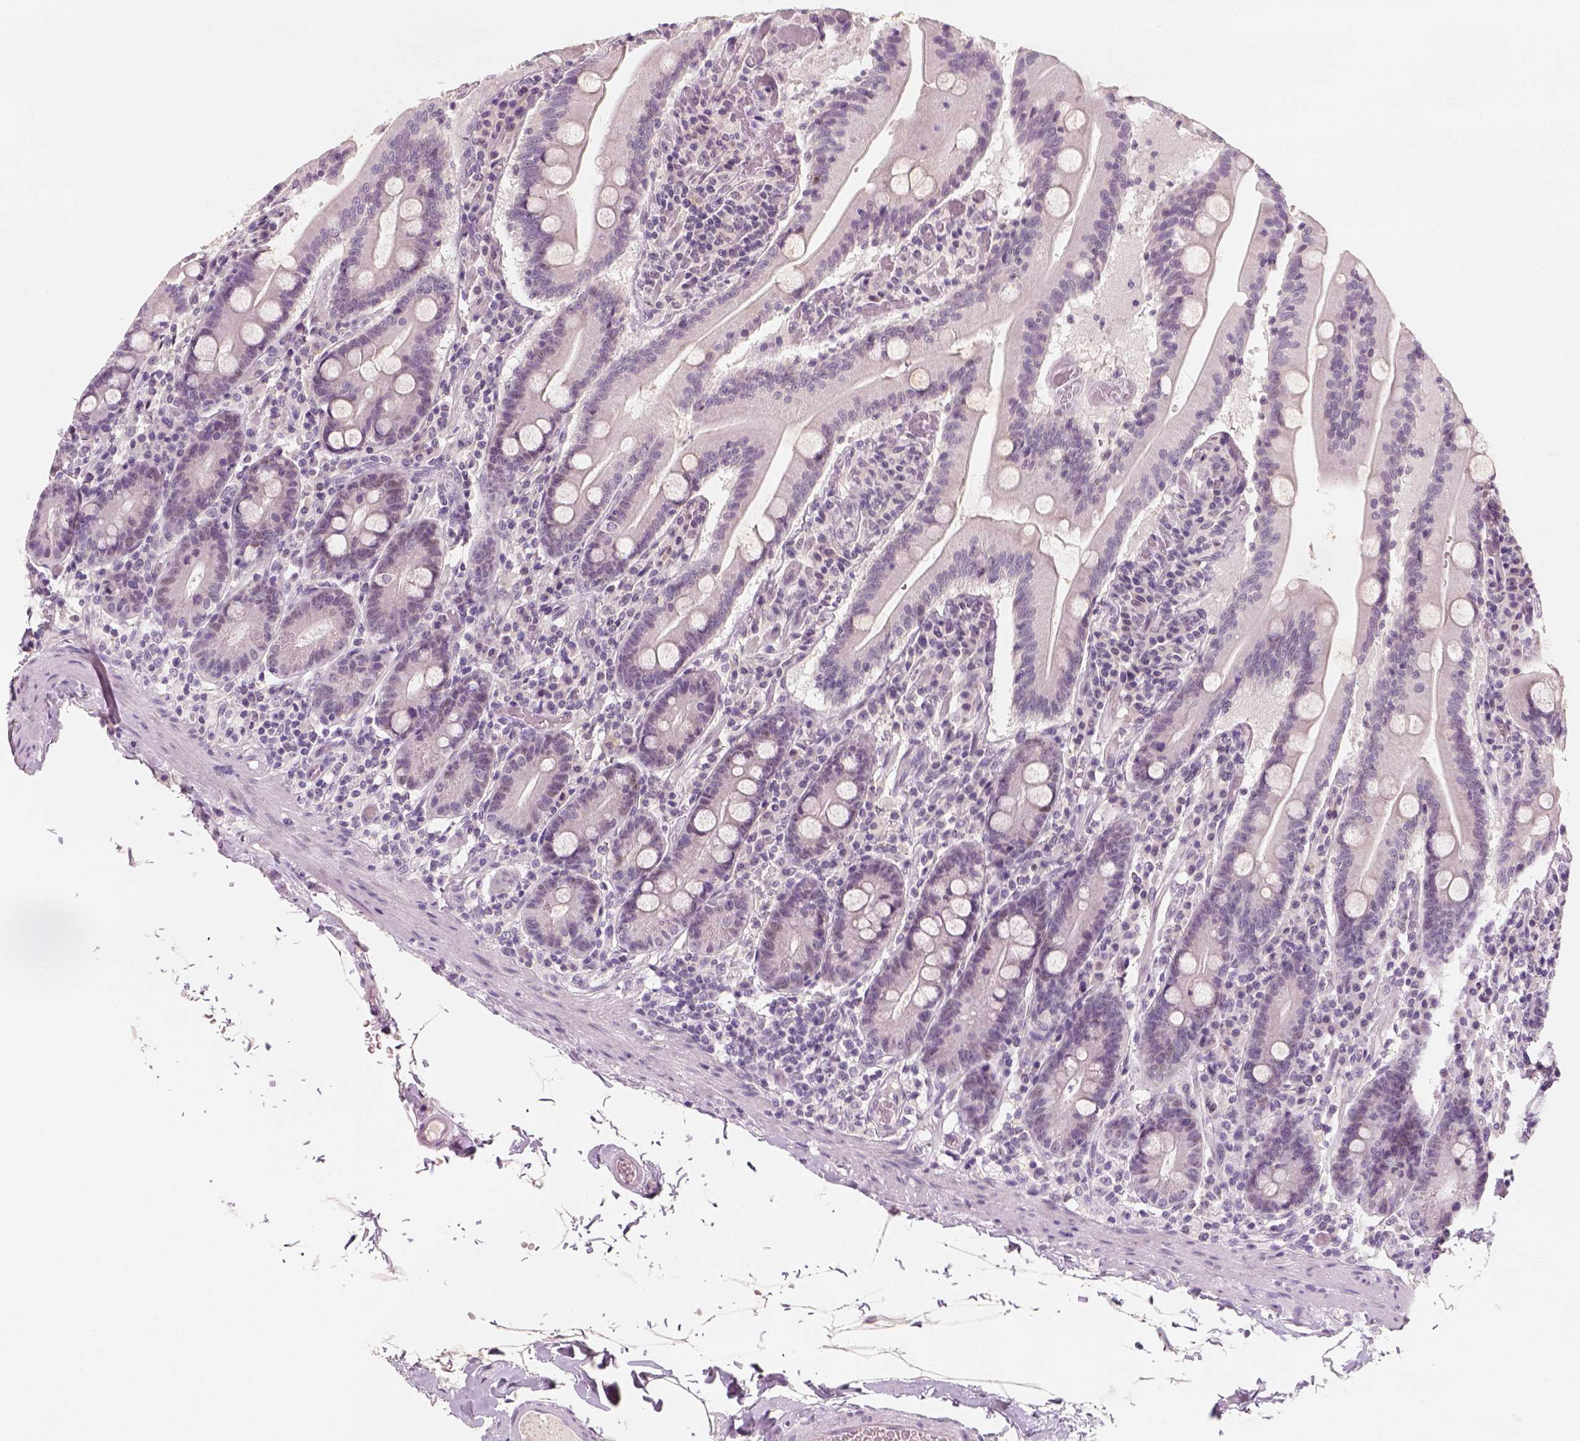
{"staining": {"intensity": "negative", "quantity": "none", "location": "none"}, "tissue": "small intestine", "cell_type": "Glandular cells", "image_type": "normal", "snomed": [{"axis": "morphology", "description": "Normal tissue, NOS"}, {"axis": "topography", "description": "Small intestine"}], "caption": "This micrograph is of normal small intestine stained with immunohistochemistry to label a protein in brown with the nuclei are counter-stained blue. There is no positivity in glandular cells. (DAB immunohistochemistry (IHC) visualized using brightfield microscopy, high magnification).", "gene": "TP53", "patient": {"sex": "male", "age": 37}}